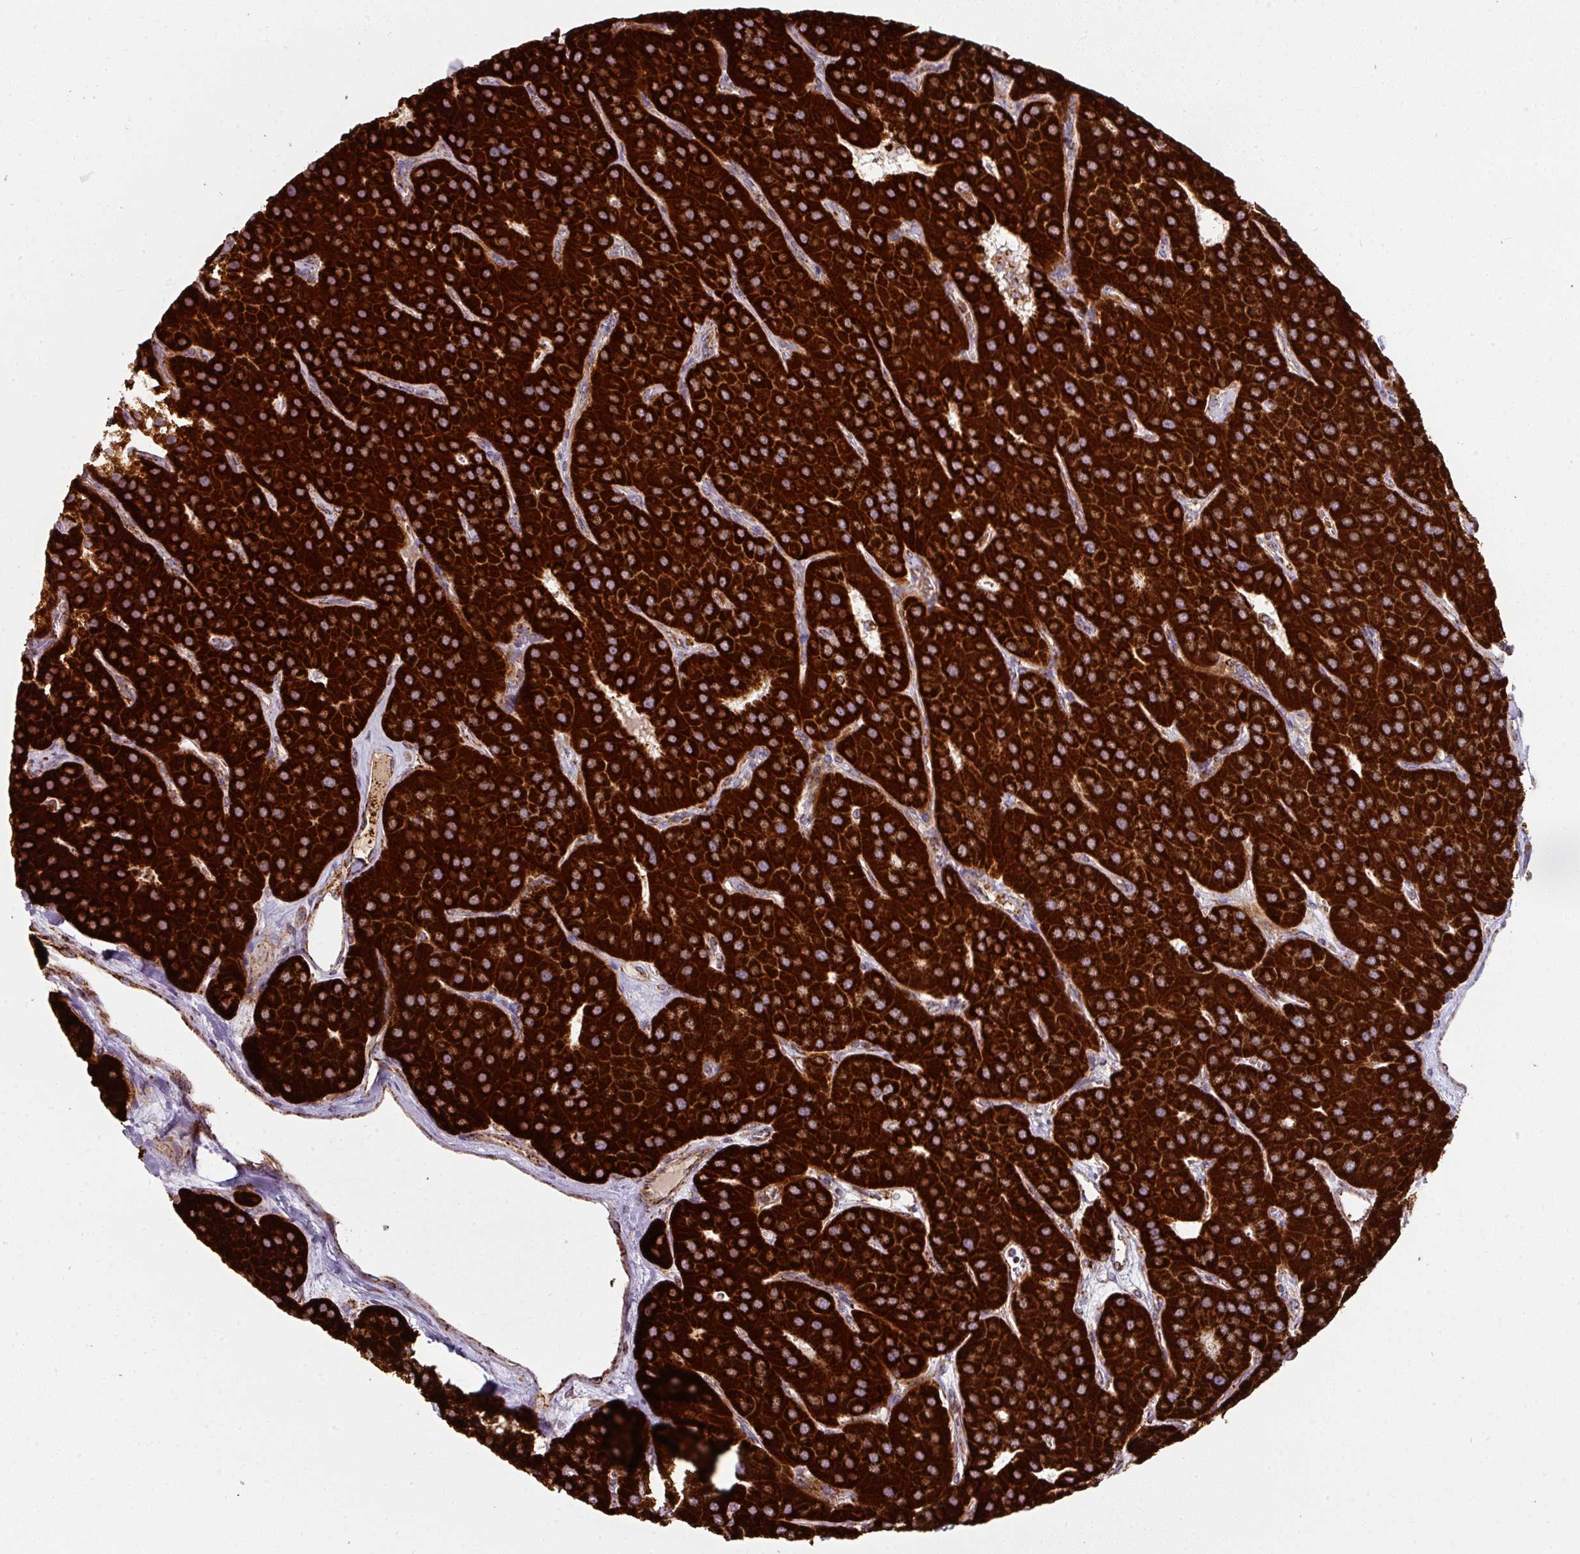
{"staining": {"intensity": "strong", "quantity": ">75%", "location": "cytoplasmic/membranous"}, "tissue": "parathyroid gland", "cell_type": "Glandular cells", "image_type": "normal", "snomed": [{"axis": "morphology", "description": "Normal tissue, NOS"}, {"axis": "morphology", "description": "Adenoma, NOS"}, {"axis": "topography", "description": "Parathyroid gland"}], "caption": "DAB immunohistochemical staining of normal parathyroid gland shows strong cytoplasmic/membranous protein expression in approximately >75% of glandular cells. The staining was performed using DAB, with brown indicating positive protein expression. Nuclei are stained blue with hematoxylin.", "gene": "TRAP1", "patient": {"sex": "female", "age": 86}}